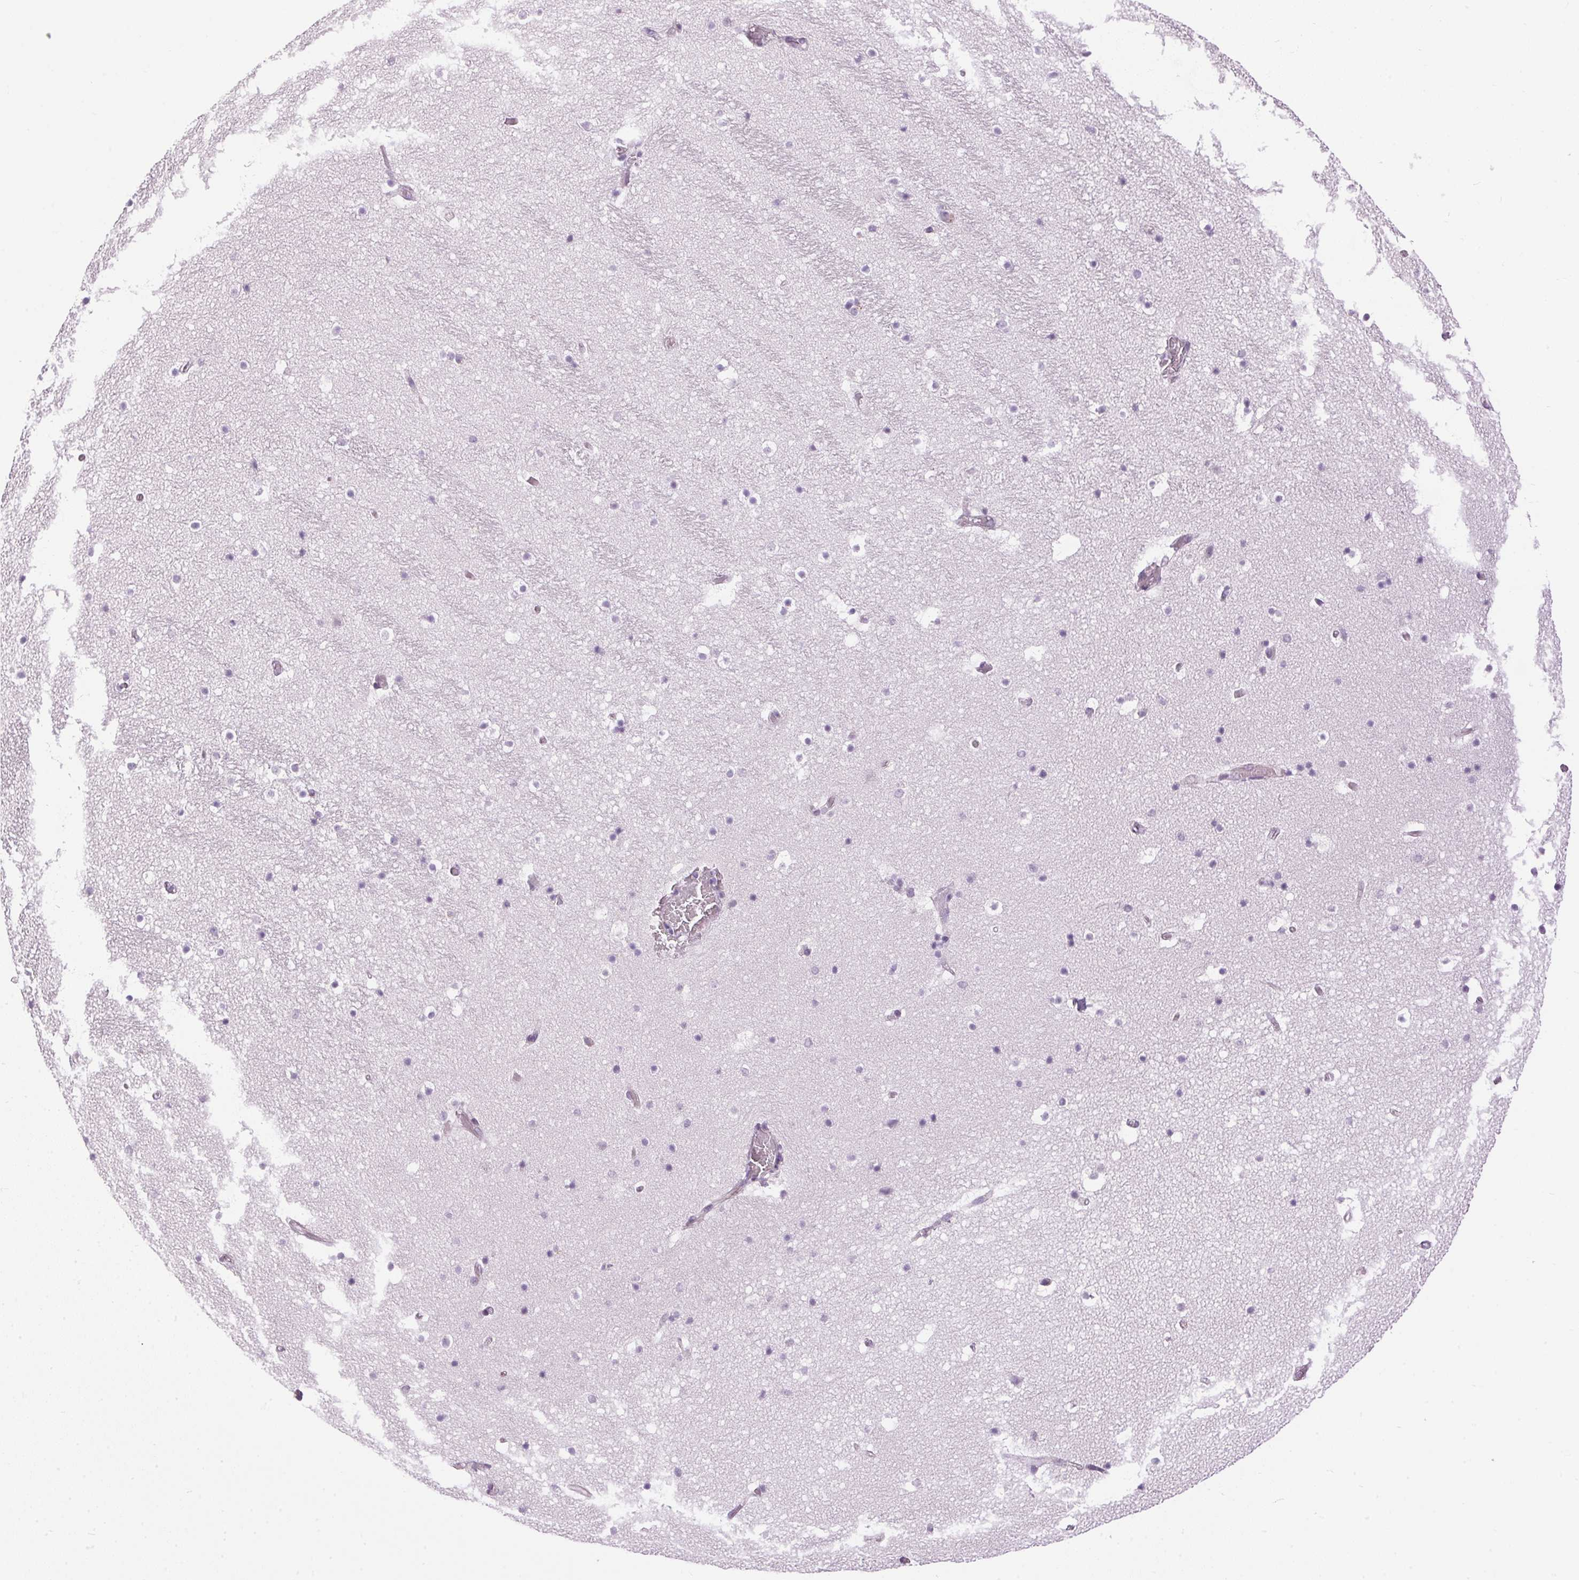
{"staining": {"intensity": "negative", "quantity": "none", "location": "none"}, "tissue": "hippocampus", "cell_type": "Glial cells", "image_type": "normal", "snomed": [{"axis": "morphology", "description": "Normal tissue, NOS"}, {"axis": "topography", "description": "Hippocampus"}], "caption": "This is a image of immunohistochemistry (IHC) staining of unremarkable hippocampus, which shows no expression in glial cells. (DAB (3,3'-diaminobenzidine) immunohistochemistry (IHC) with hematoxylin counter stain).", "gene": "GOLPH3", "patient": {"sex": "male", "age": 26}}